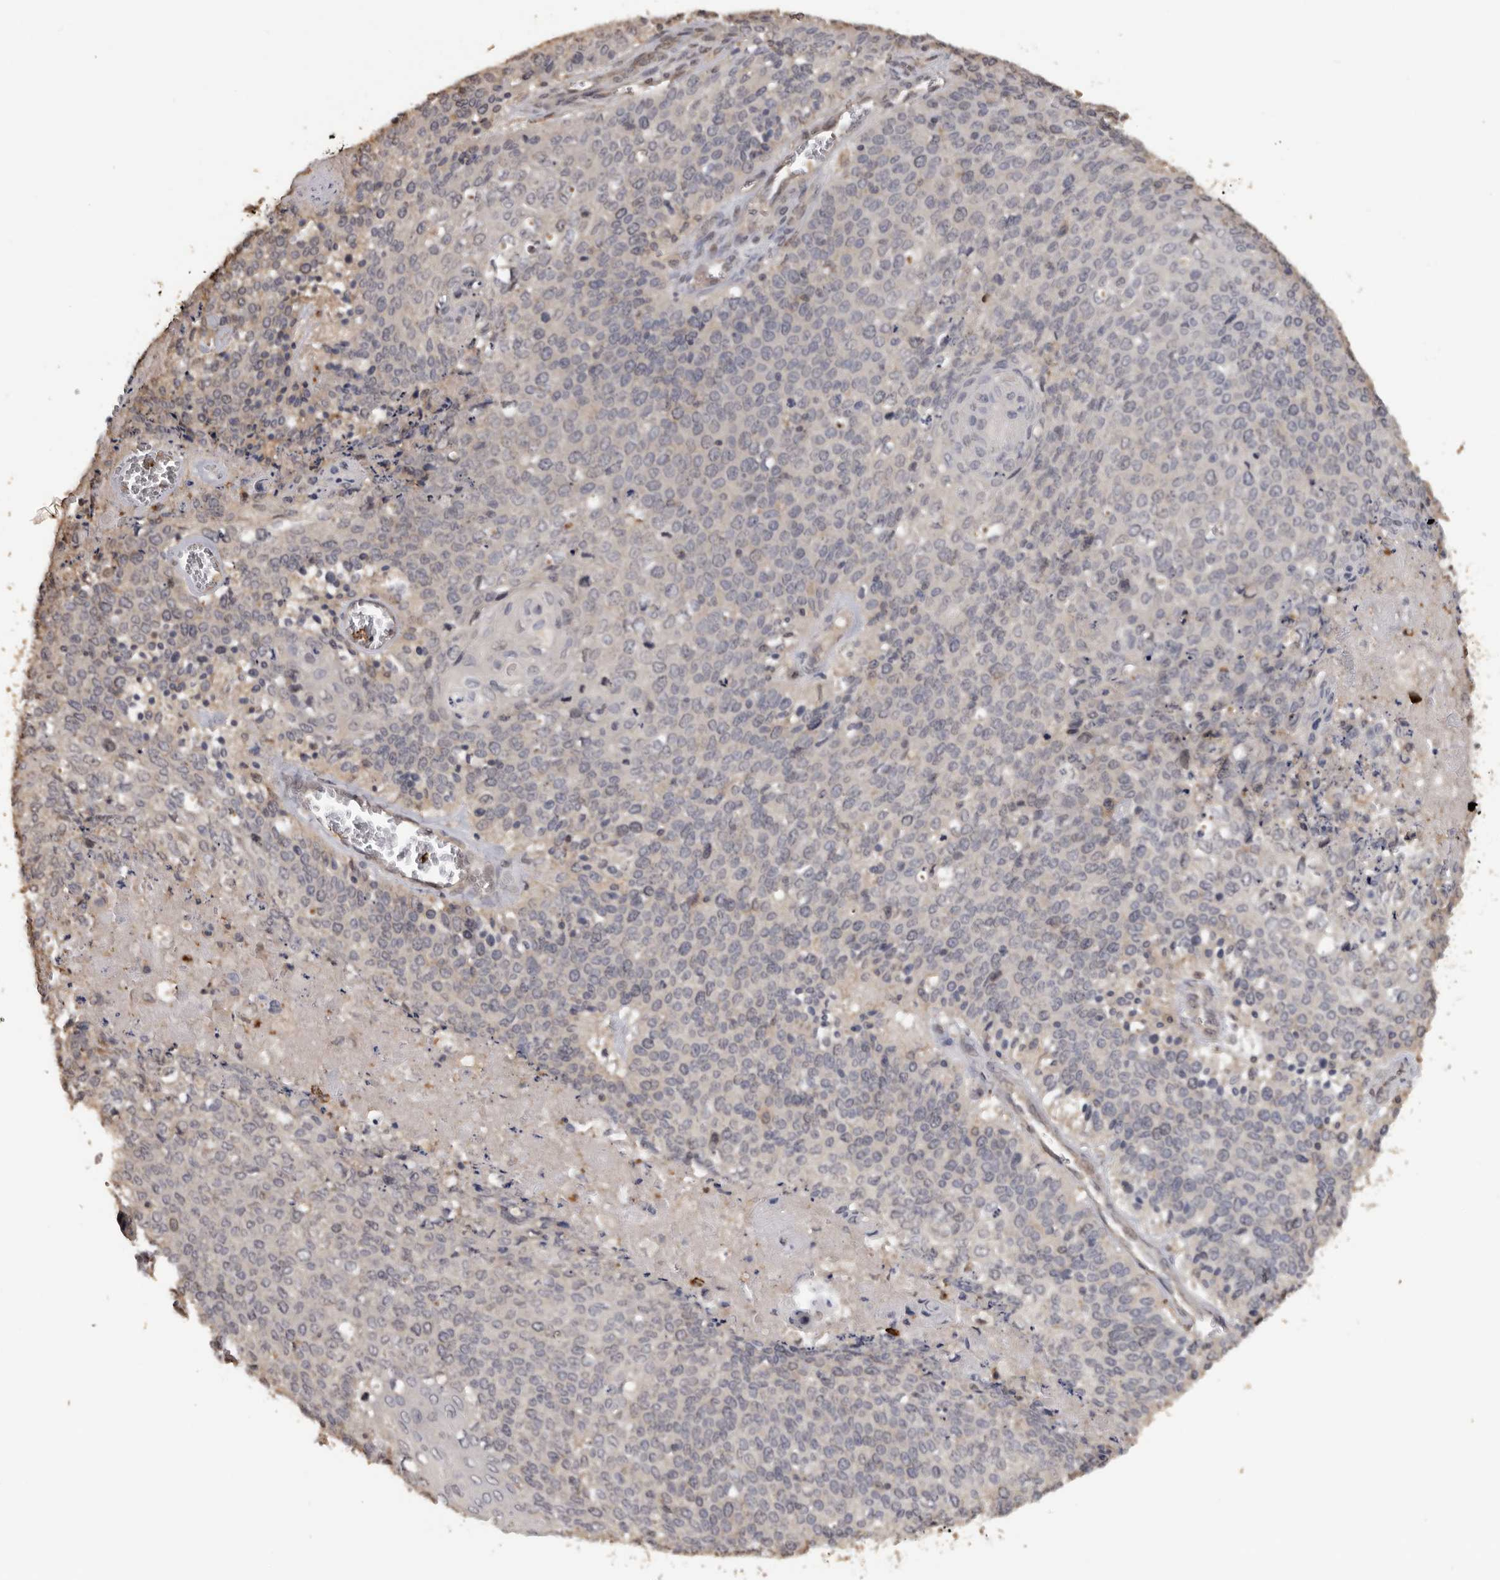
{"staining": {"intensity": "negative", "quantity": "none", "location": "none"}, "tissue": "cervical cancer", "cell_type": "Tumor cells", "image_type": "cancer", "snomed": [{"axis": "morphology", "description": "Squamous cell carcinoma, NOS"}, {"axis": "topography", "description": "Cervix"}], "caption": "Human cervical cancer stained for a protein using immunohistochemistry shows no staining in tumor cells.", "gene": "KIF2B", "patient": {"sex": "female", "age": 39}}